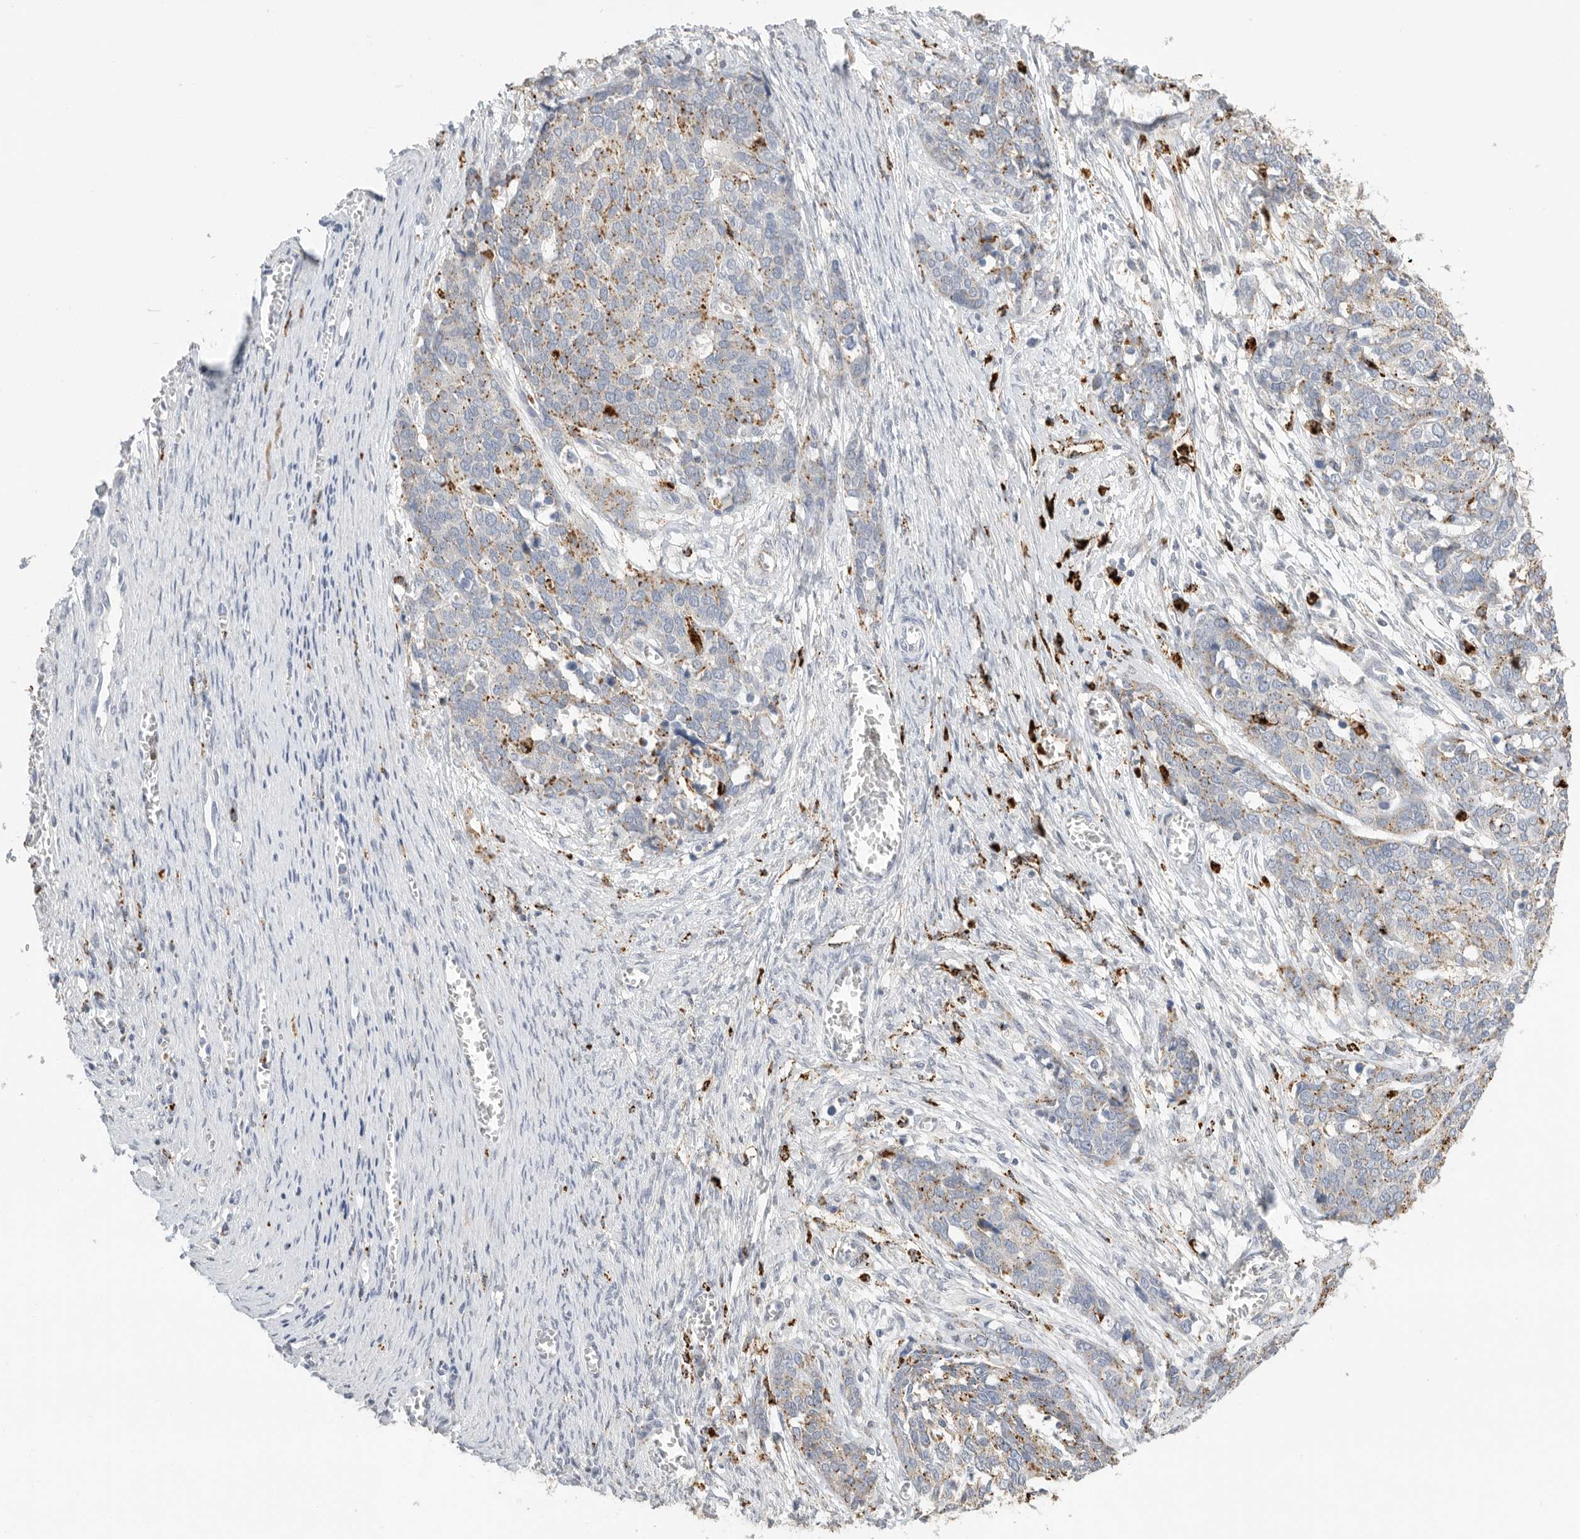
{"staining": {"intensity": "moderate", "quantity": "25%-75%", "location": "cytoplasmic/membranous"}, "tissue": "ovarian cancer", "cell_type": "Tumor cells", "image_type": "cancer", "snomed": [{"axis": "morphology", "description": "Cystadenocarcinoma, serous, NOS"}, {"axis": "topography", "description": "Ovary"}], "caption": "Protein expression analysis of ovarian cancer (serous cystadenocarcinoma) reveals moderate cytoplasmic/membranous positivity in about 25%-75% of tumor cells. The staining was performed using DAB (3,3'-diaminobenzidine), with brown indicating positive protein expression. Nuclei are stained blue with hematoxylin.", "gene": "GGH", "patient": {"sex": "female", "age": 44}}